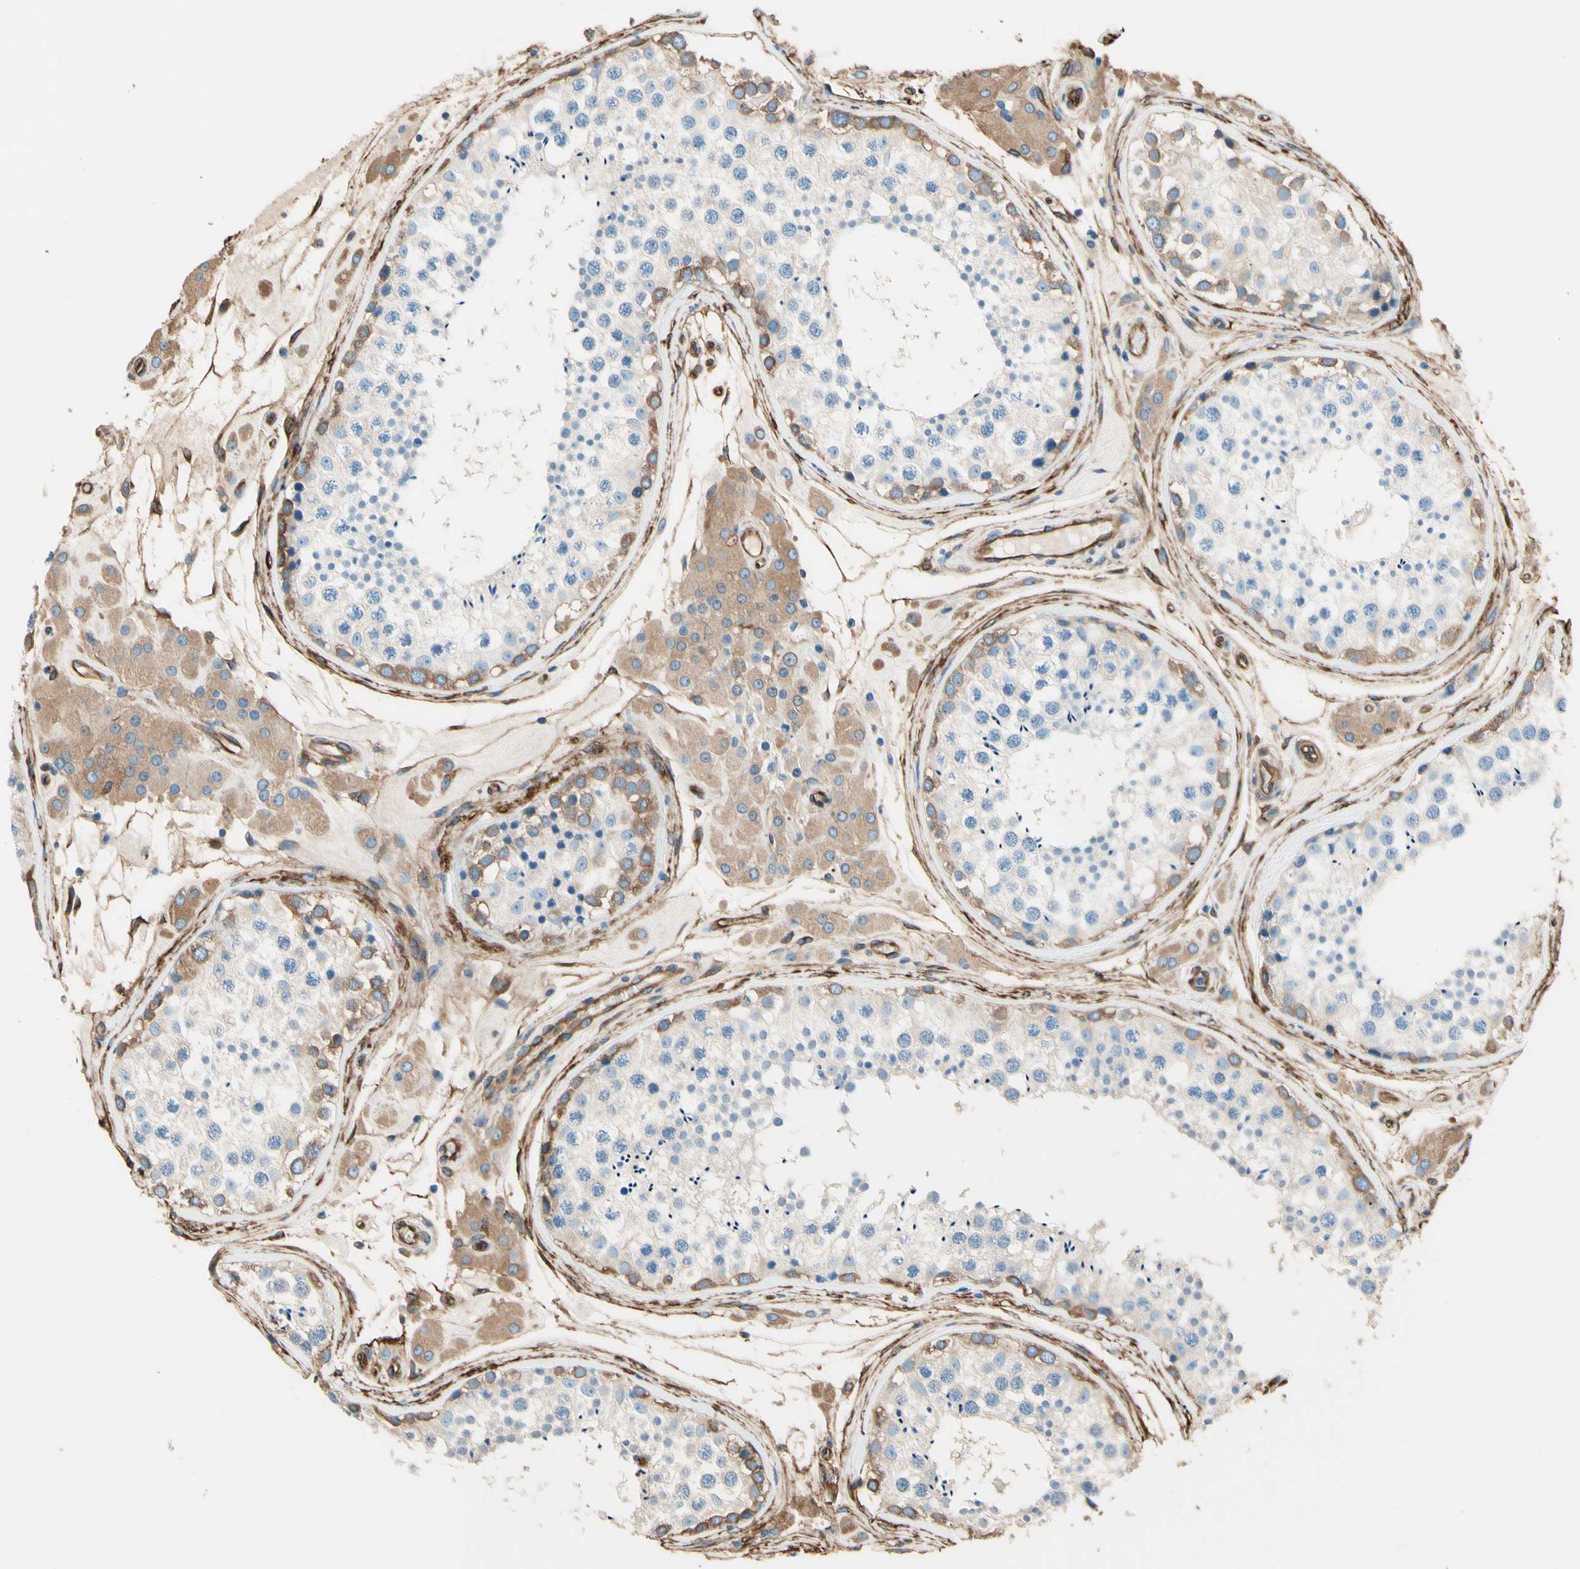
{"staining": {"intensity": "weak", "quantity": ">75%", "location": "cytoplasmic/membranous"}, "tissue": "testis", "cell_type": "Cells in seminiferous ducts", "image_type": "normal", "snomed": [{"axis": "morphology", "description": "Normal tissue, NOS"}, {"axis": "topography", "description": "Testis"}], "caption": "Immunohistochemistry photomicrograph of unremarkable testis: human testis stained using immunohistochemistry demonstrates low levels of weak protein expression localized specifically in the cytoplasmic/membranous of cells in seminiferous ducts, appearing as a cytoplasmic/membranous brown color.", "gene": "DPYSL3", "patient": {"sex": "male", "age": 46}}